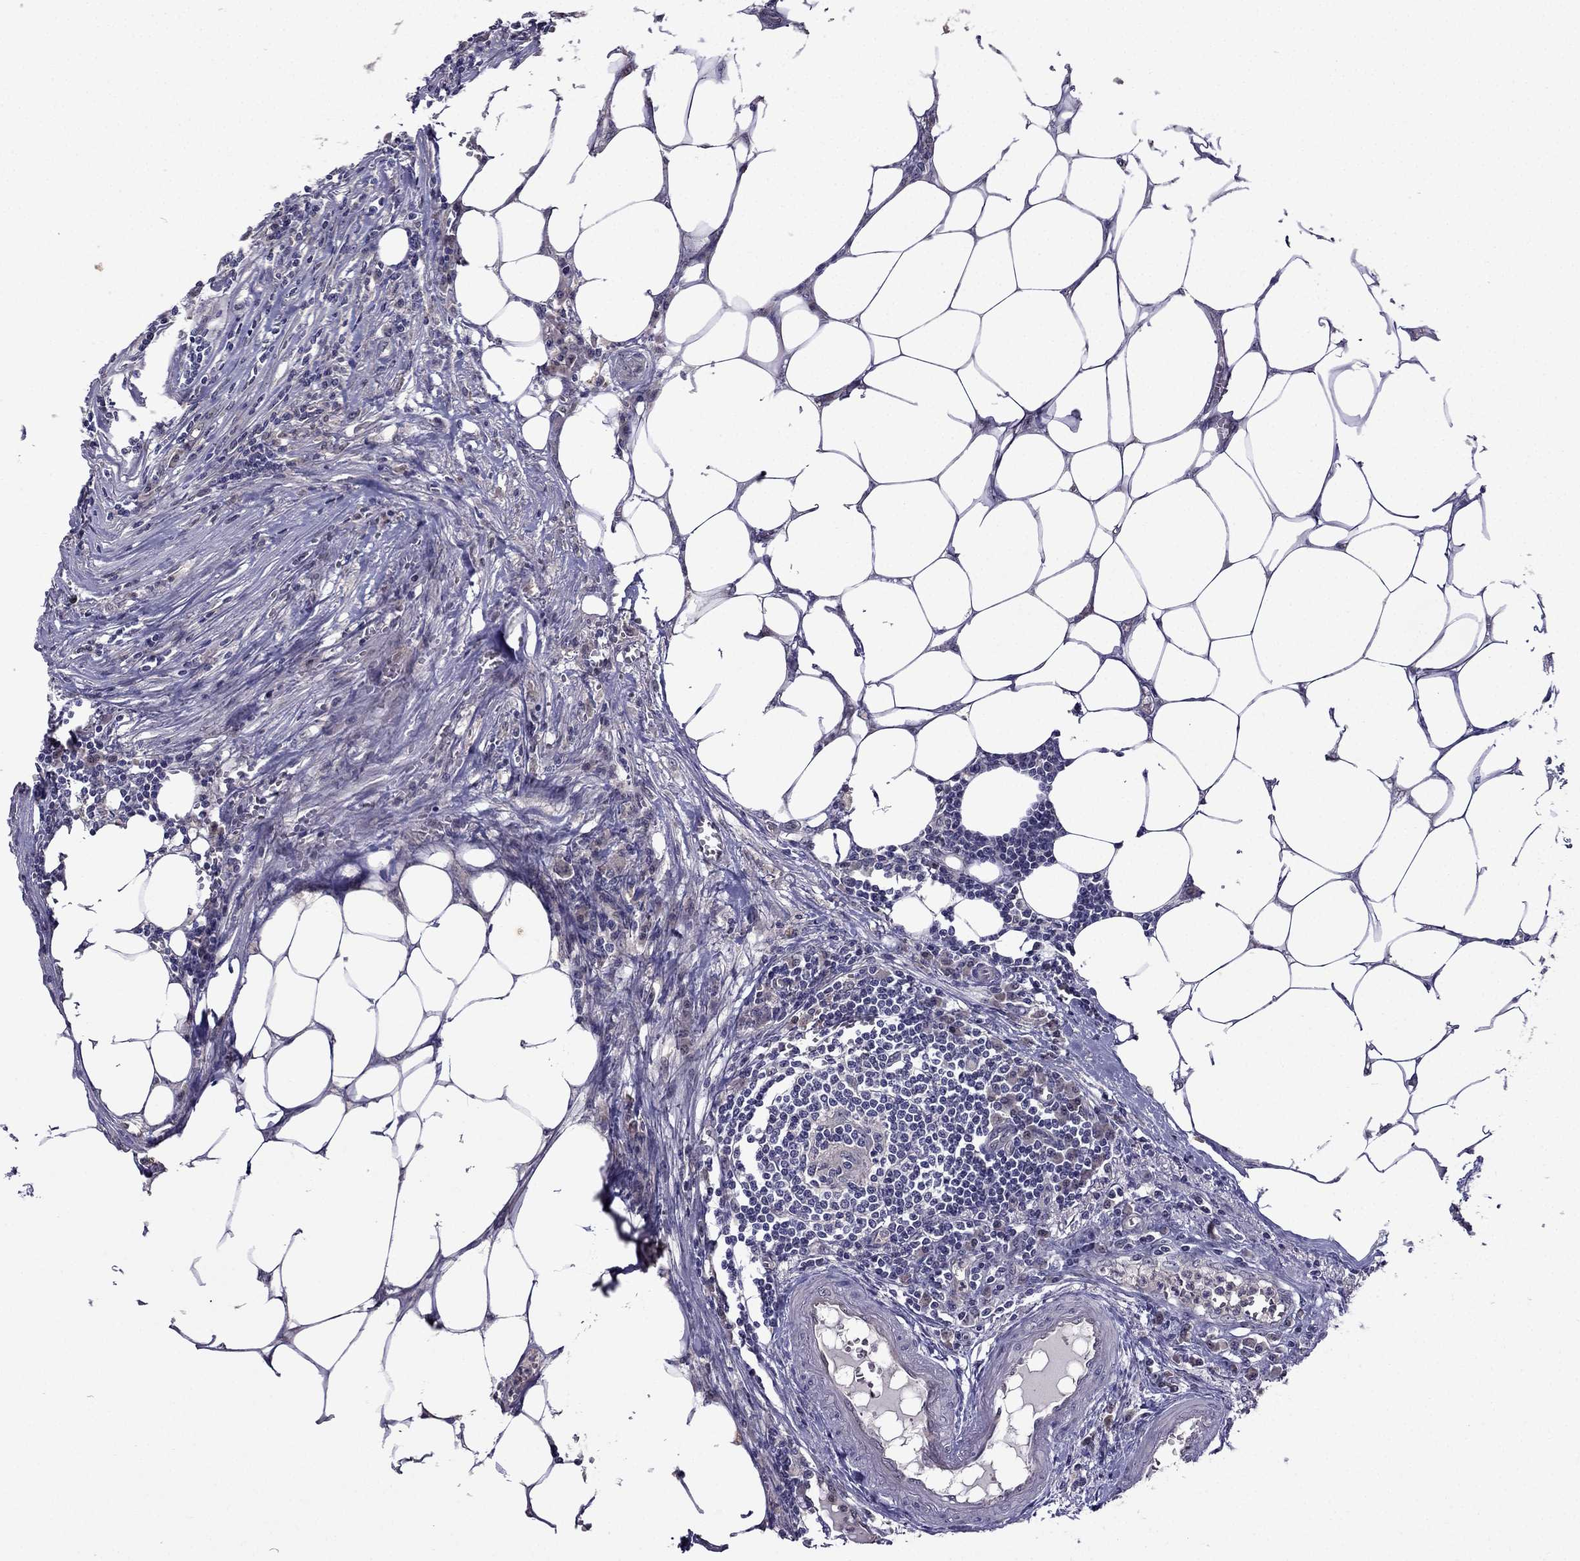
{"staining": {"intensity": "negative", "quantity": "none", "location": "none"}, "tissue": "colorectal cancer", "cell_type": "Tumor cells", "image_type": "cancer", "snomed": [{"axis": "morphology", "description": "Adenocarcinoma, NOS"}, {"axis": "topography", "description": "Colon"}], "caption": "Tumor cells show no significant protein staining in colorectal adenocarcinoma.", "gene": "CDK5", "patient": {"sex": "male", "age": 84}}